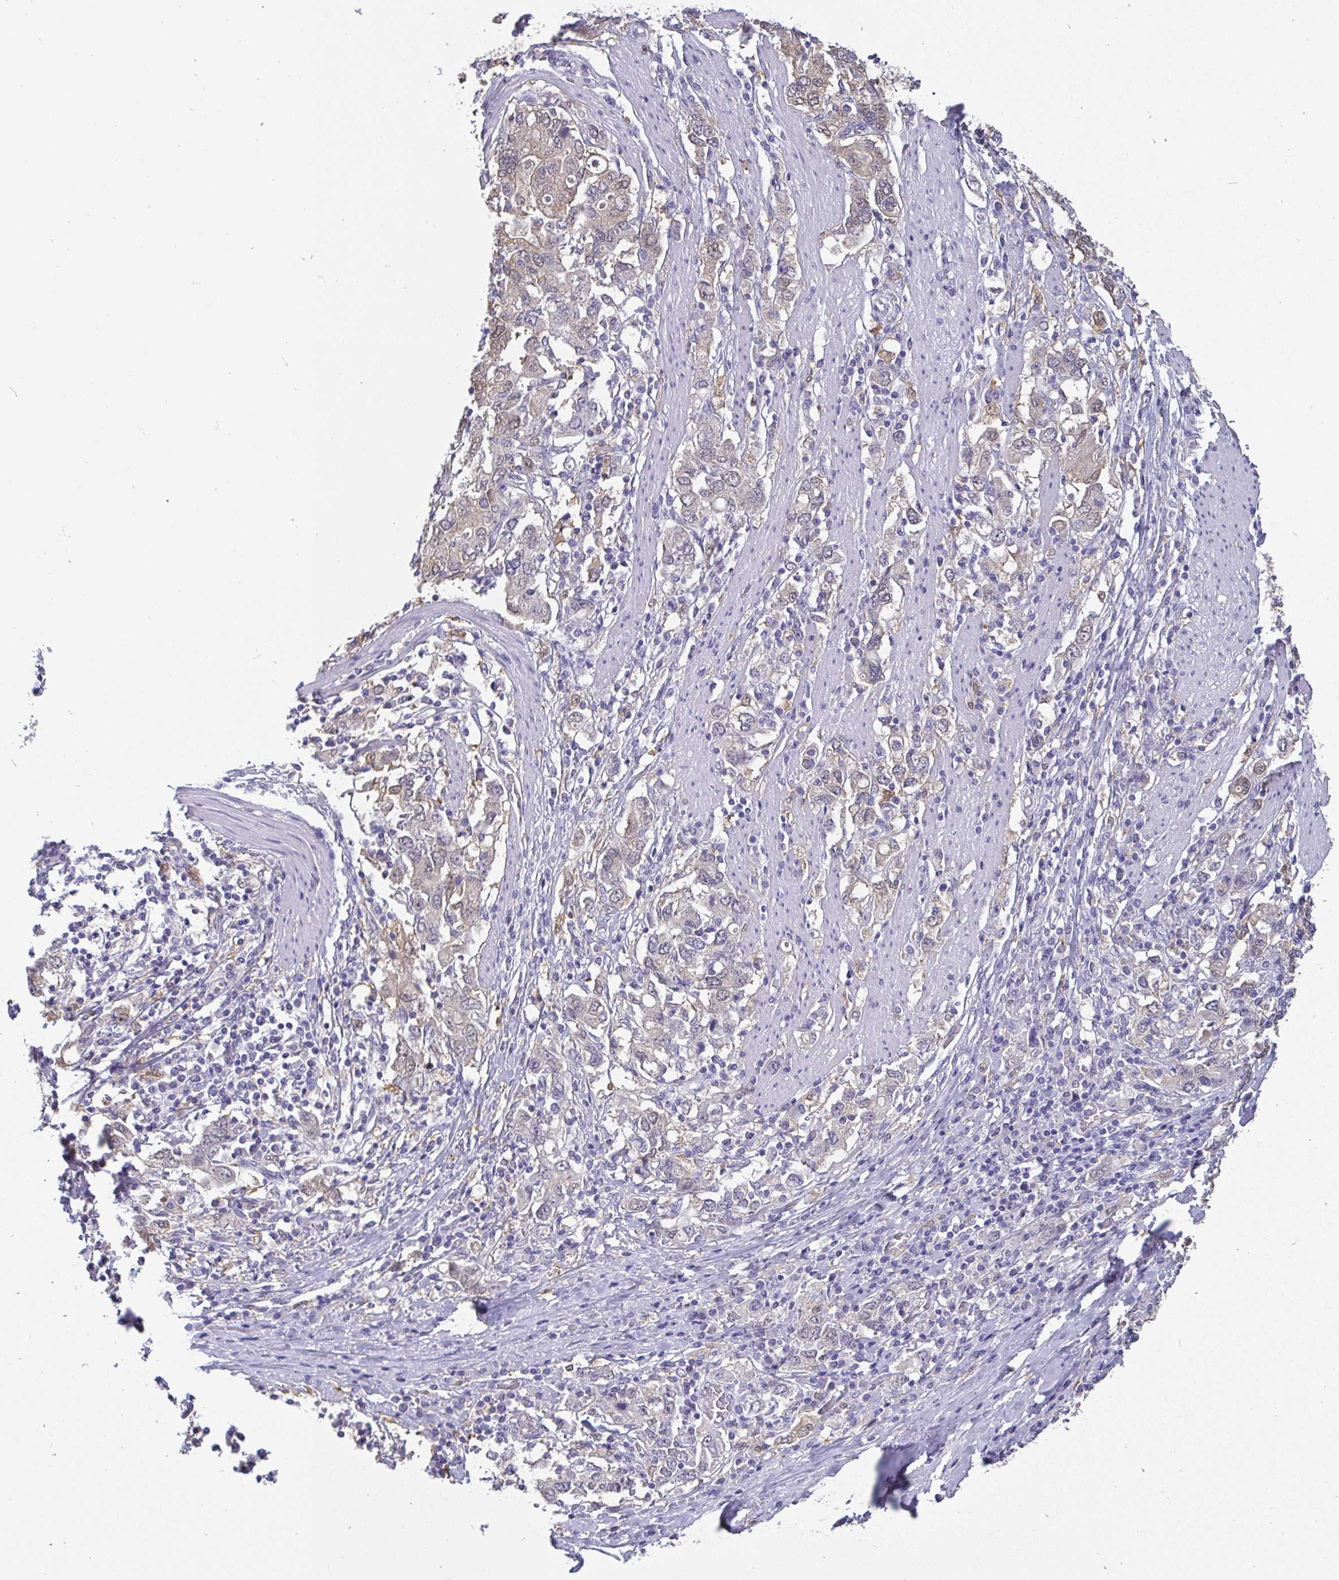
{"staining": {"intensity": "weak", "quantity": "<25%", "location": "cytoplasmic/membranous,nuclear"}, "tissue": "stomach cancer", "cell_type": "Tumor cells", "image_type": "cancer", "snomed": [{"axis": "morphology", "description": "Adenocarcinoma, NOS"}, {"axis": "topography", "description": "Stomach, upper"}, {"axis": "topography", "description": "Stomach"}], "caption": "IHC of stomach adenocarcinoma demonstrates no positivity in tumor cells. The staining is performed using DAB (3,3'-diaminobenzidine) brown chromogen with nuclei counter-stained in using hematoxylin.", "gene": "IDH1", "patient": {"sex": "male", "age": 62}}